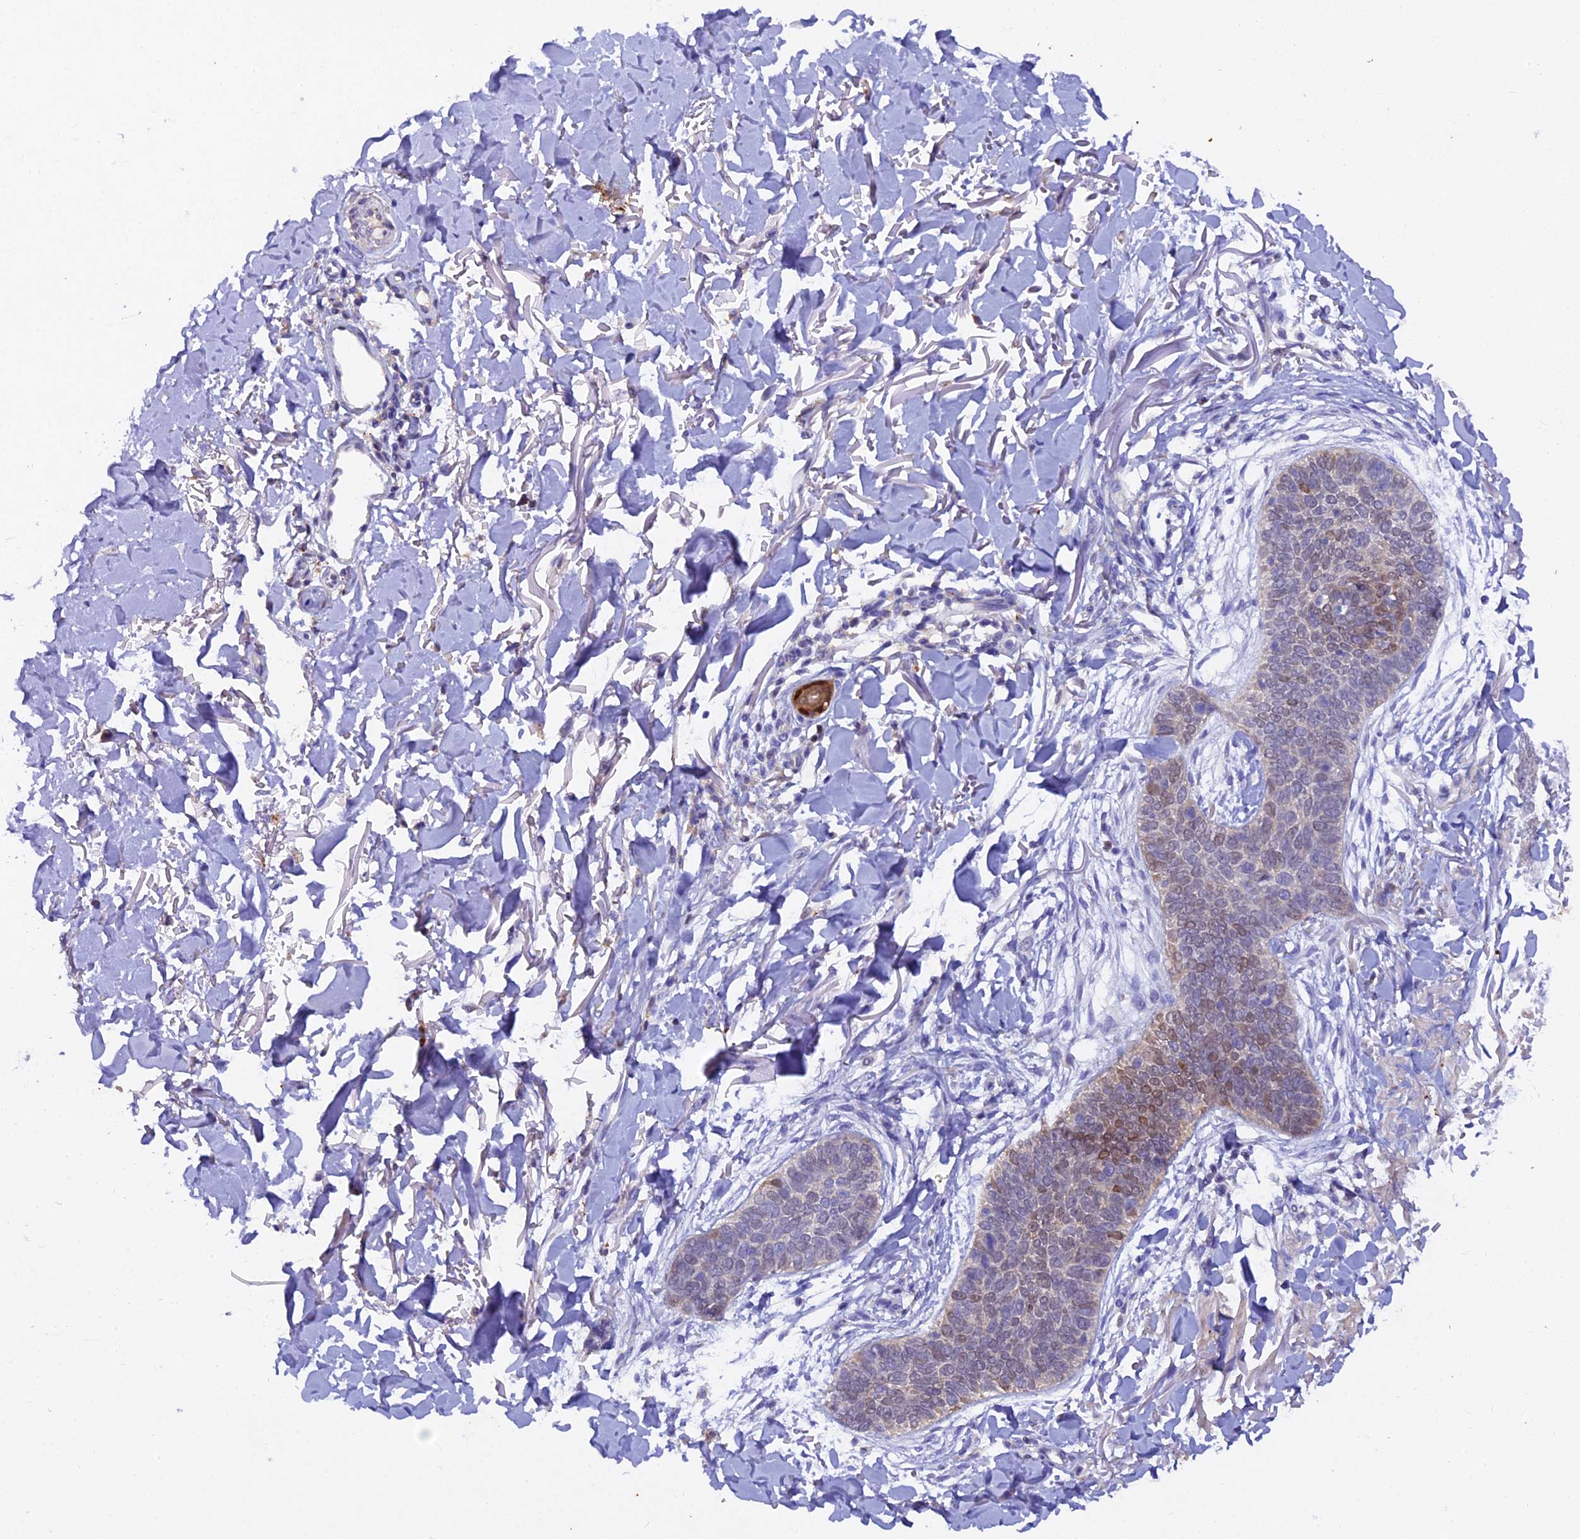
{"staining": {"intensity": "moderate", "quantity": "<25%", "location": "nuclear"}, "tissue": "skin cancer", "cell_type": "Tumor cells", "image_type": "cancer", "snomed": [{"axis": "morphology", "description": "Basal cell carcinoma"}, {"axis": "topography", "description": "Skin"}], "caption": "Skin cancer stained with a protein marker demonstrates moderate staining in tumor cells.", "gene": "TGDS", "patient": {"sex": "male", "age": 85}}